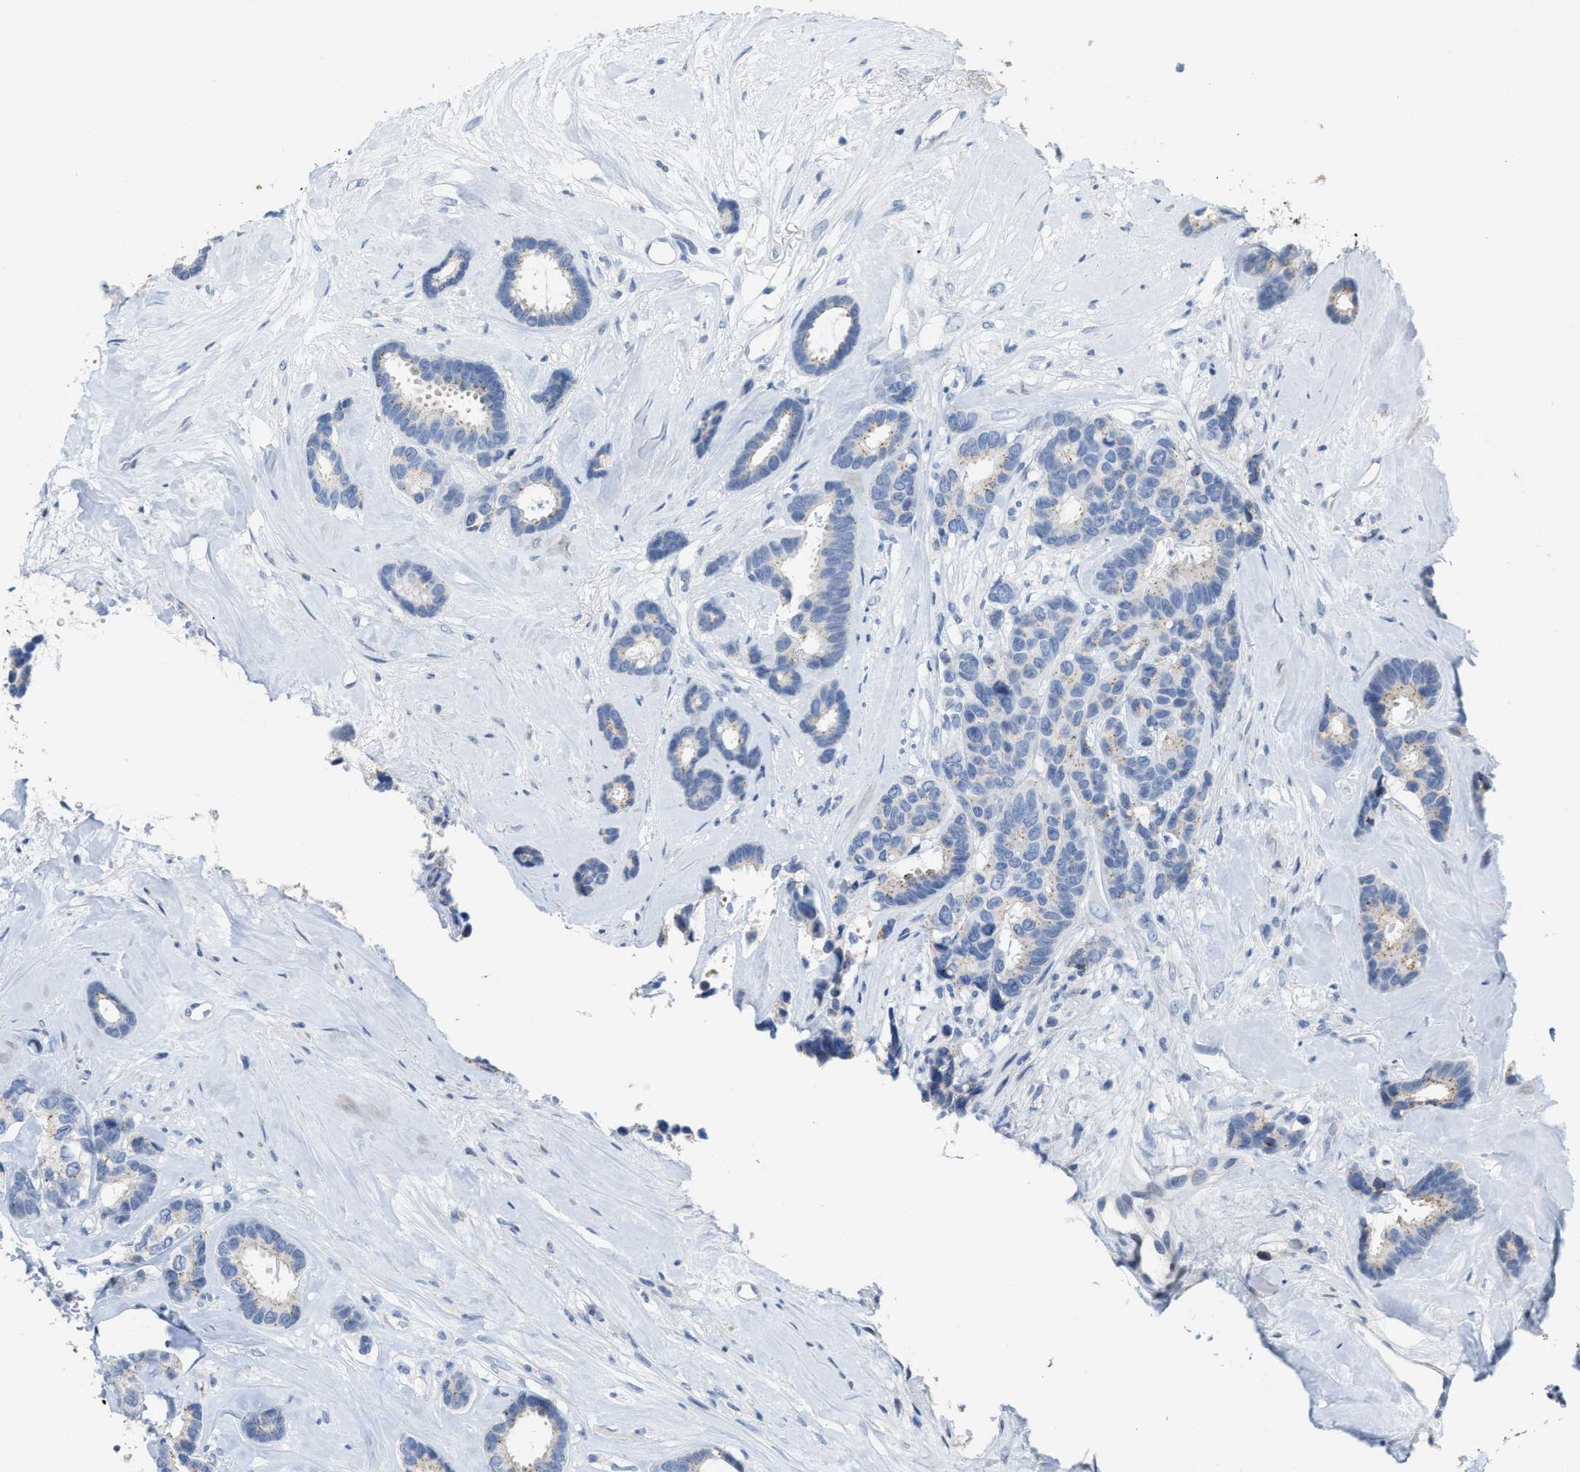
{"staining": {"intensity": "negative", "quantity": "none", "location": "none"}, "tissue": "breast cancer", "cell_type": "Tumor cells", "image_type": "cancer", "snomed": [{"axis": "morphology", "description": "Duct carcinoma"}, {"axis": "topography", "description": "Breast"}], "caption": "Immunohistochemical staining of breast invasive ductal carcinoma exhibits no significant staining in tumor cells.", "gene": "CRYM", "patient": {"sex": "female", "age": 87}}